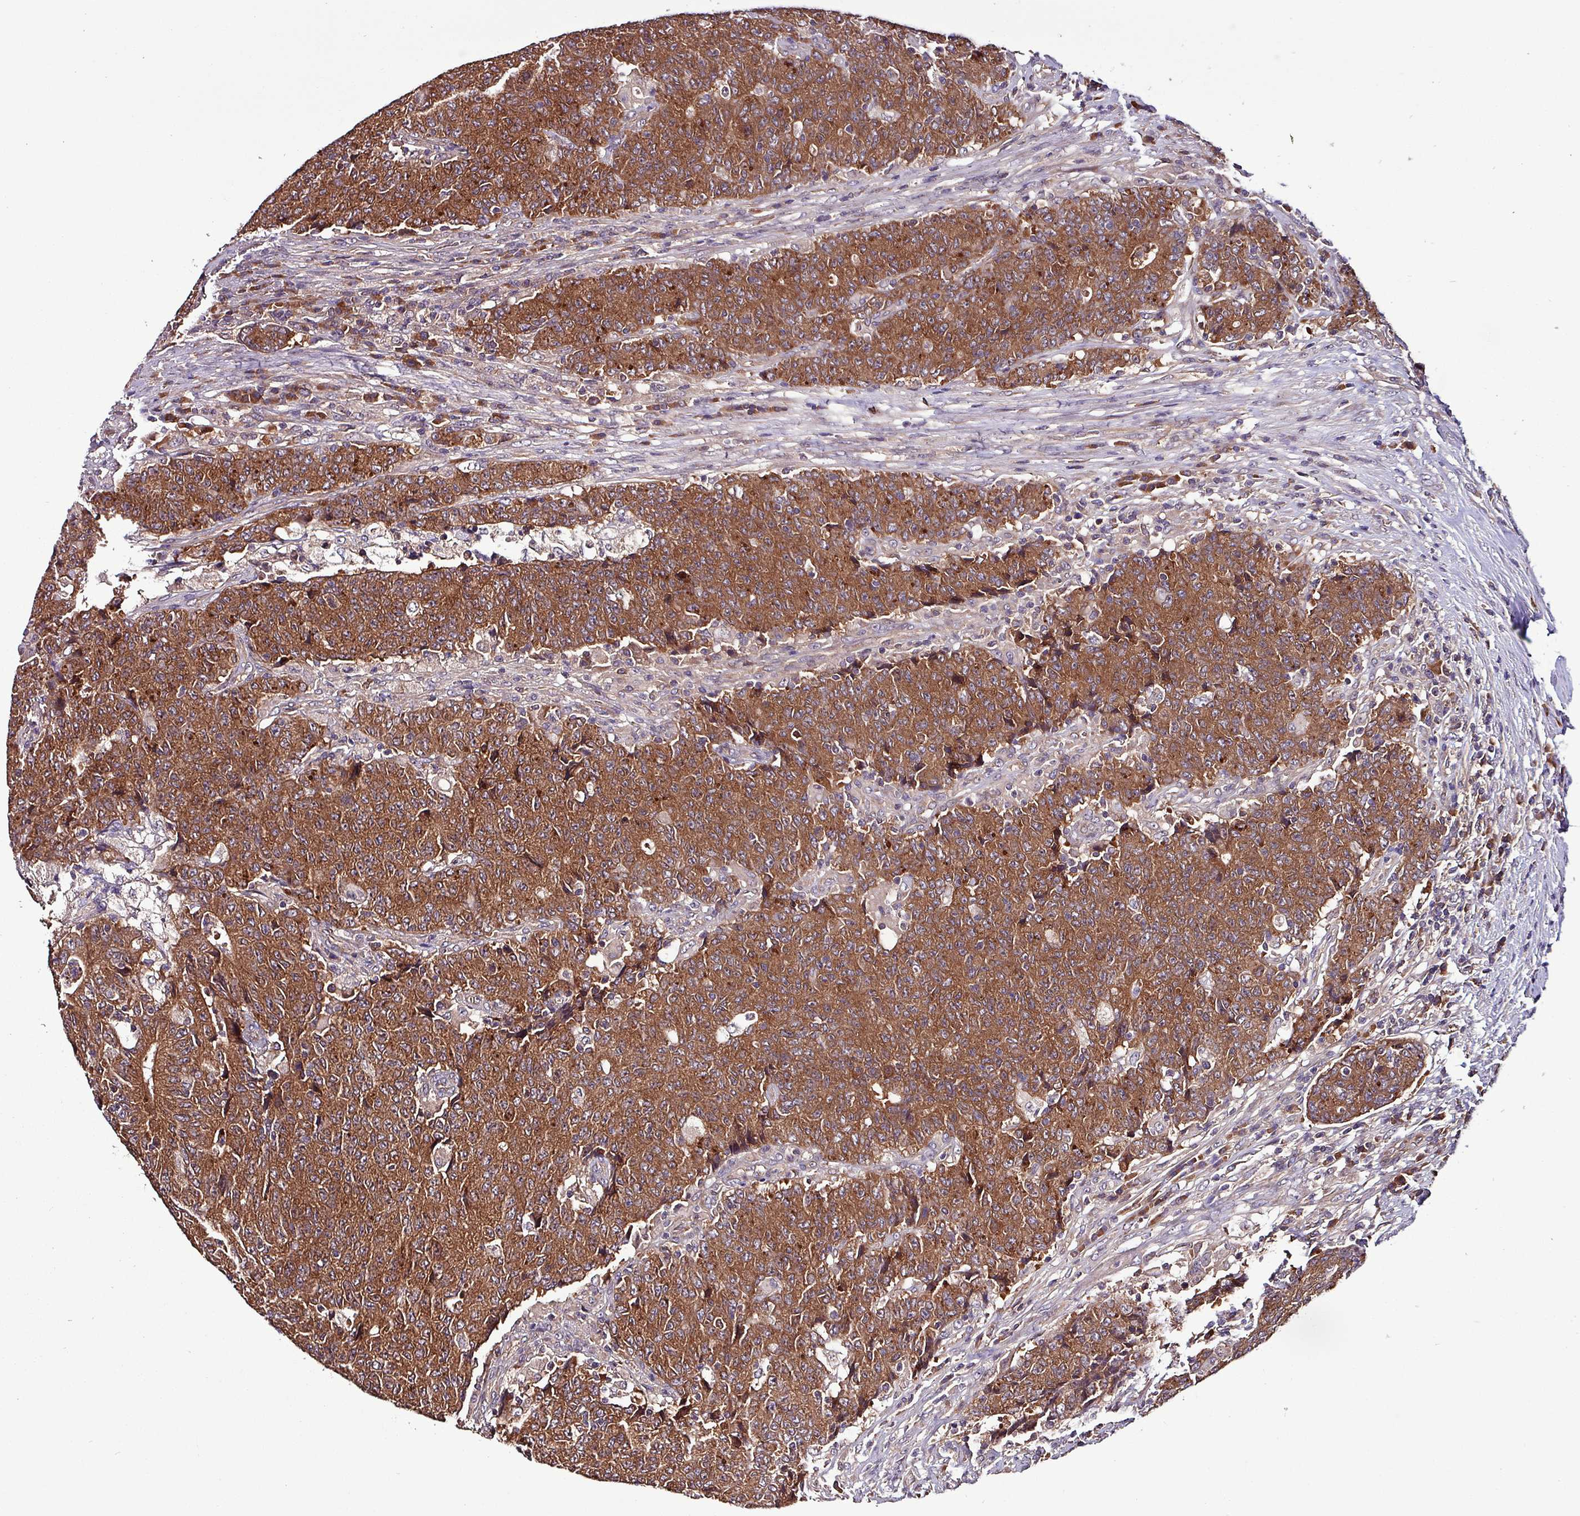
{"staining": {"intensity": "moderate", "quantity": ">75%", "location": "cytoplasmic/membranous"}, "tissue": "colorectal cancer", "cell_type": "Tumor cells", "image_type": "cancer", "snomed": [{"axis": "morphology", "description": "Adenocarcinoma, NOS"}, {"axis": "topography", "description": "Colon"}], "caption": "Adenocarcinoma (colorectal) stained for a protein (brown) shows moderate cytoplasmic/membranous positive expression in about >75% of tumor cells.", "gene": "PAFAH1B2", "patient": {"sex": "female", "age": 75}}